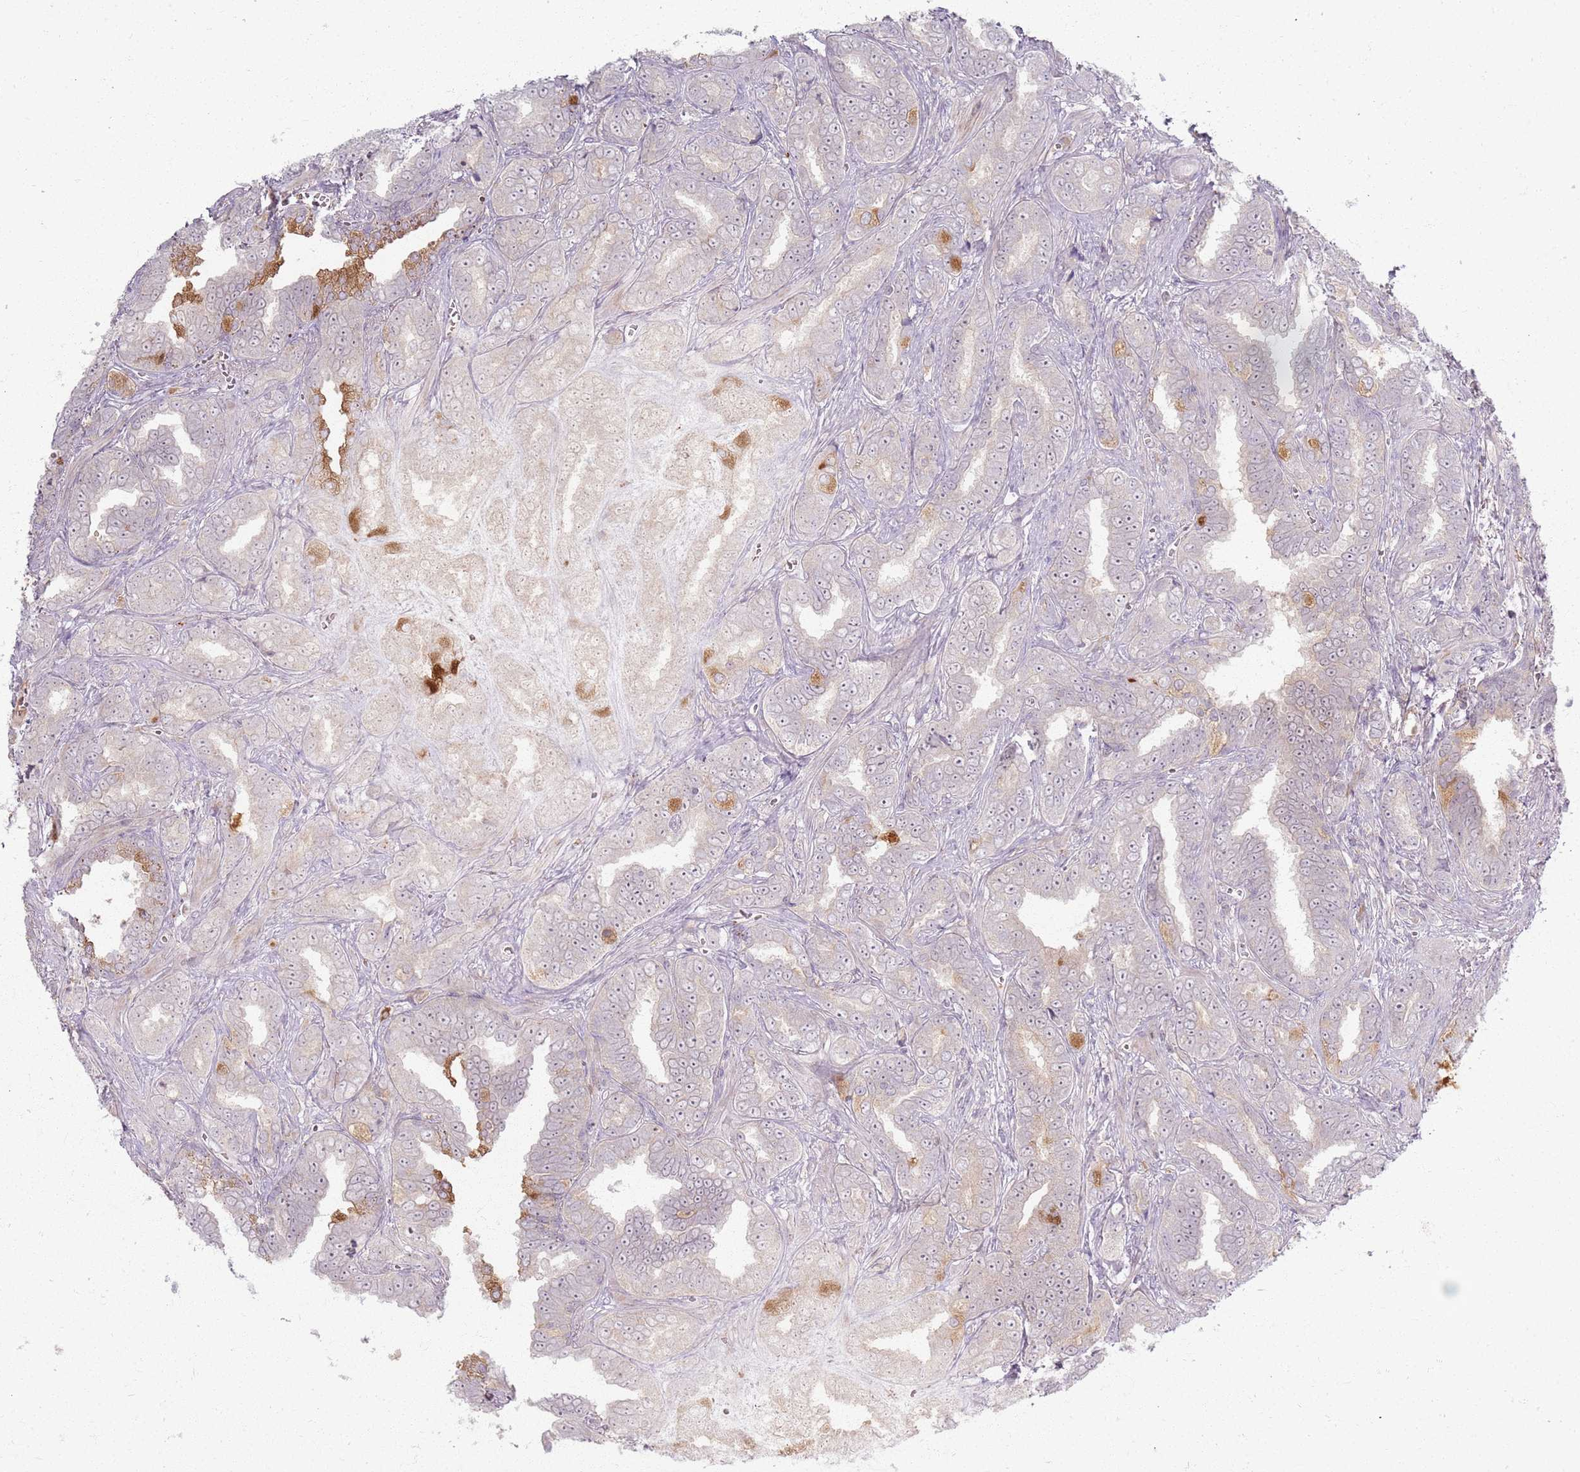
{"staining": {"intensity": "moderate", "quantity": "<25%", "location": "cytoplasmic/membranous"}, "tissue": "prostate cancer", "cell_type": "Tumor cells", "image_type": "cancer", "snomed": [{"axis": "morphology", "description": "Adenocarcinoma, High grade"}, {"axis": "topography", "description": "Prostate"}], "caption": "Prostate cancer stained with a protein marker shows moderate staining in tumor cells.", "gene": "ZDHHC2", "patient": {"sex": "male", "age": 67}}